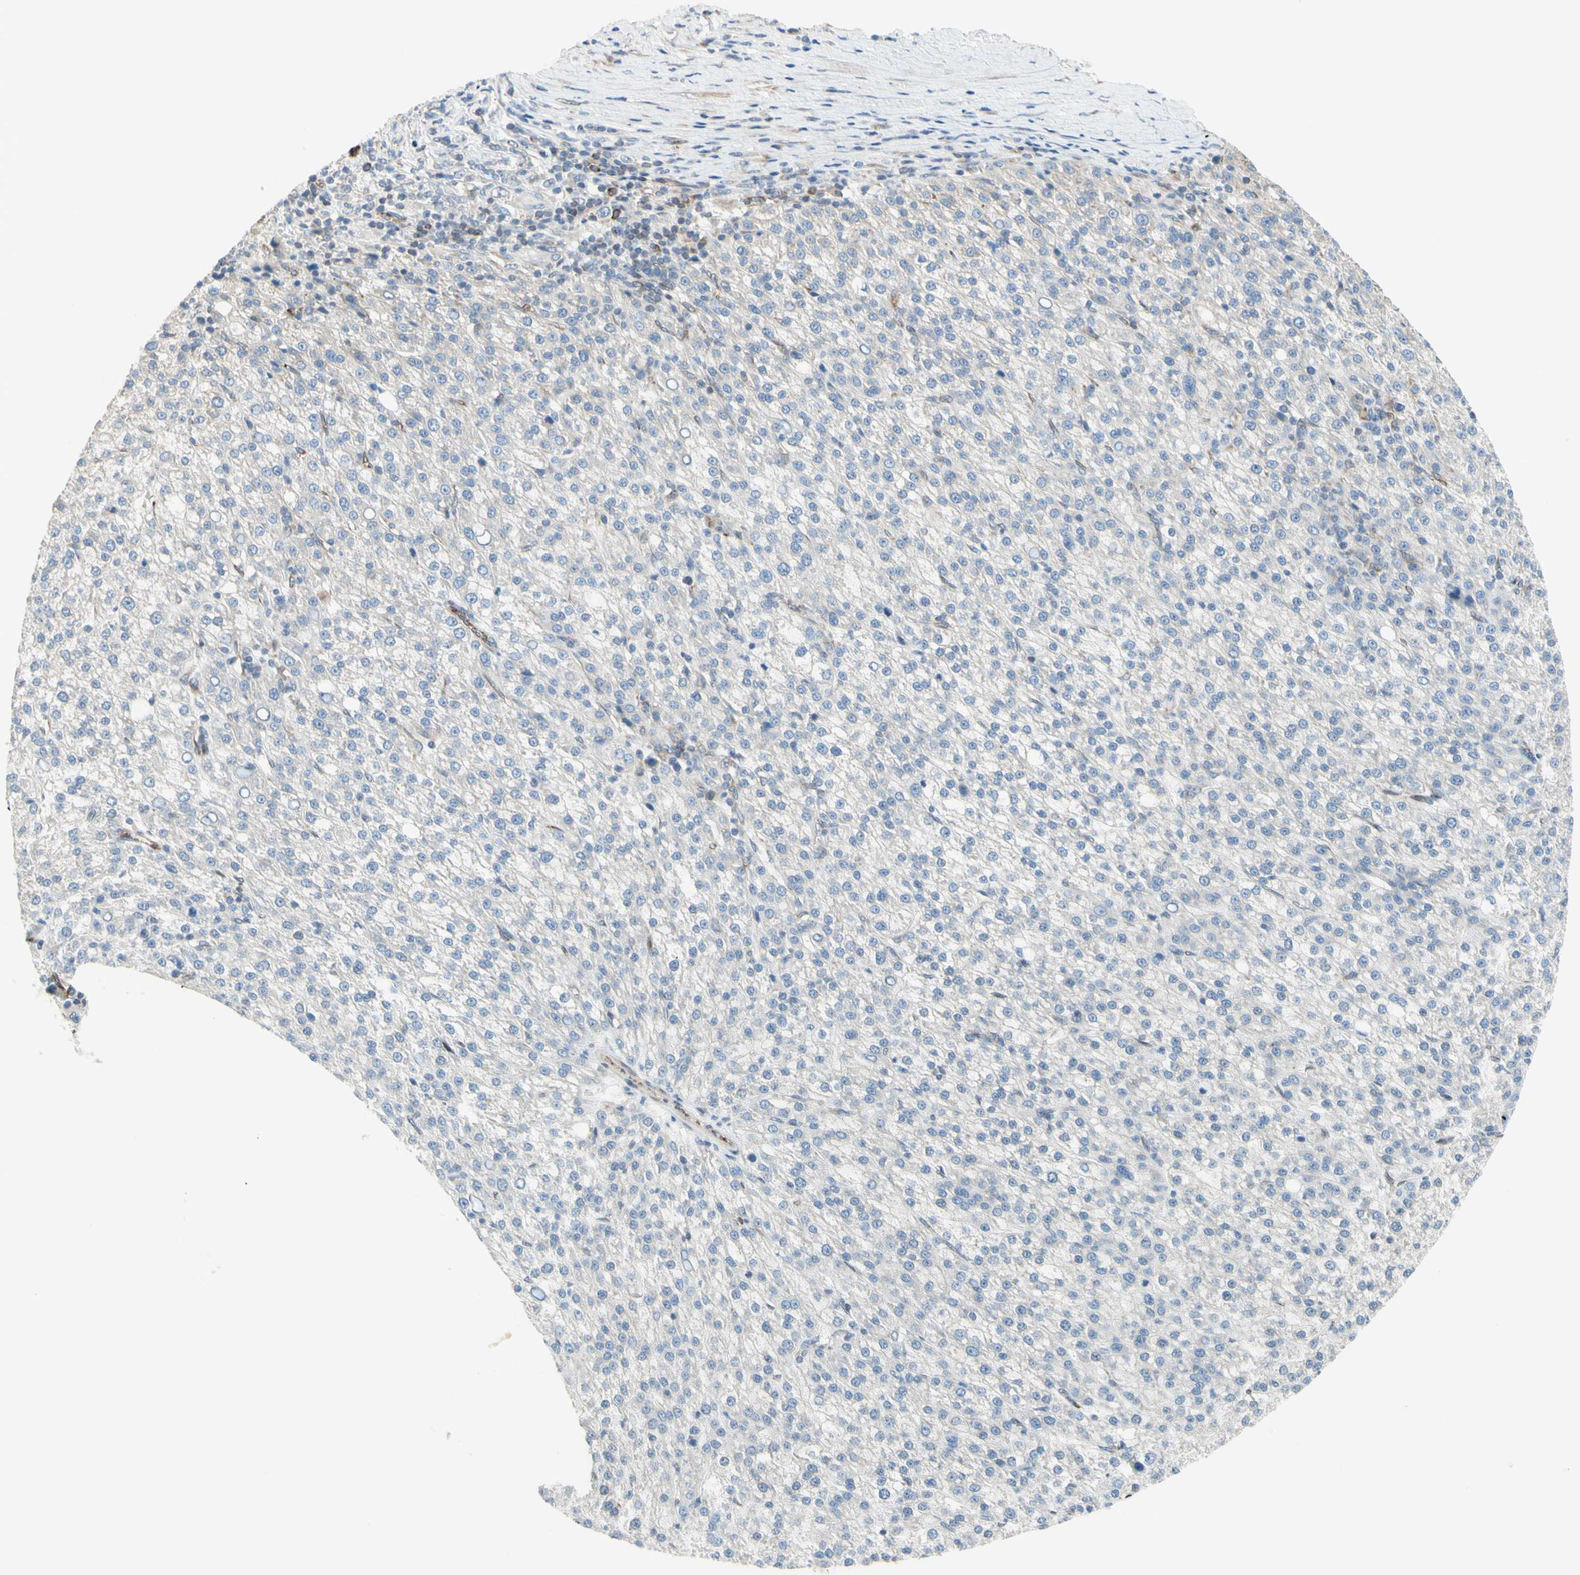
{"staining": {"intensity": "negative", "quantity": "none", "location": "none"}, "tissue": "liver cancer", "cell_type": "Tumor cells", "image_type": "cancer", "snomed": [{"axis": "morphology", "description": "Carcinoma, Hepatocellular, NOS"}, {"axis": "topography", "description": "Liver"}], "caption": "Histopathology image shows no significant protein staining in tumor cells of liver cancer. (Brightfield microscopy of DAB immunohistochemistry at high magnification).", "gene": "TRAF2", "patient": {"sex": "female", "age": 58}}